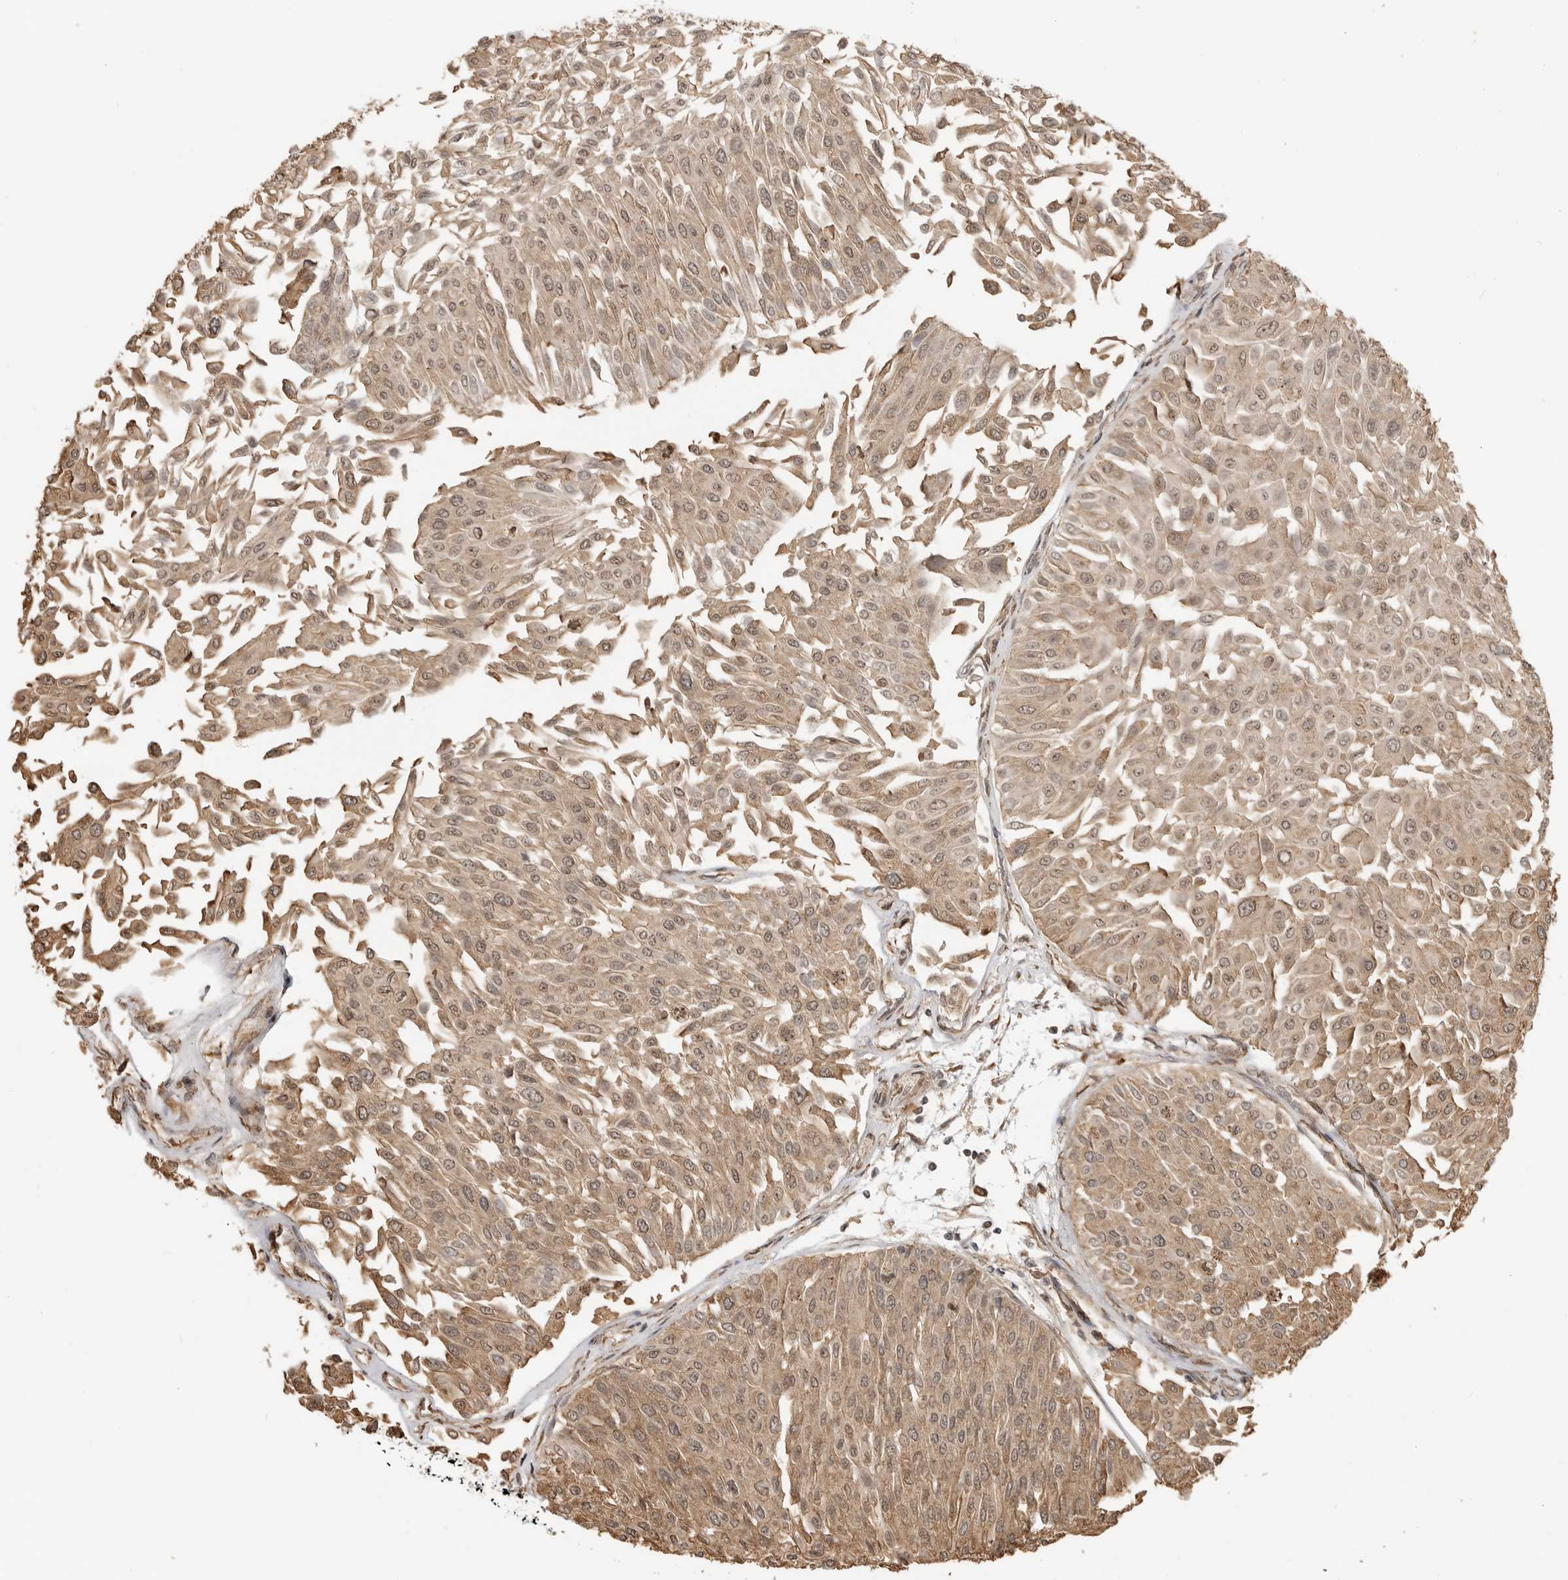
{"staining": {"intensity": "weak", "quantity": ">75%", "location": "cytoplasmic/membranous,nuclear"}, "tissue": "urothelial cancer", "cell_type": "Tumor cells", "image_type": "cancer", "snomed": [{"axis": "morphology", "description": "Urothelial carcinoma, Low grade"}, {"axis": "topography", "description": "Urinary bladder"}], "caption": "A low amount of weak cytoplasmic/membranous and nuclear positivity is appreciated in about >75% of tumor cells in low-grade urothelial carcinoma tissue.", "gene": "BMP2K", "patient": {"sex": "male", "age": 67}}